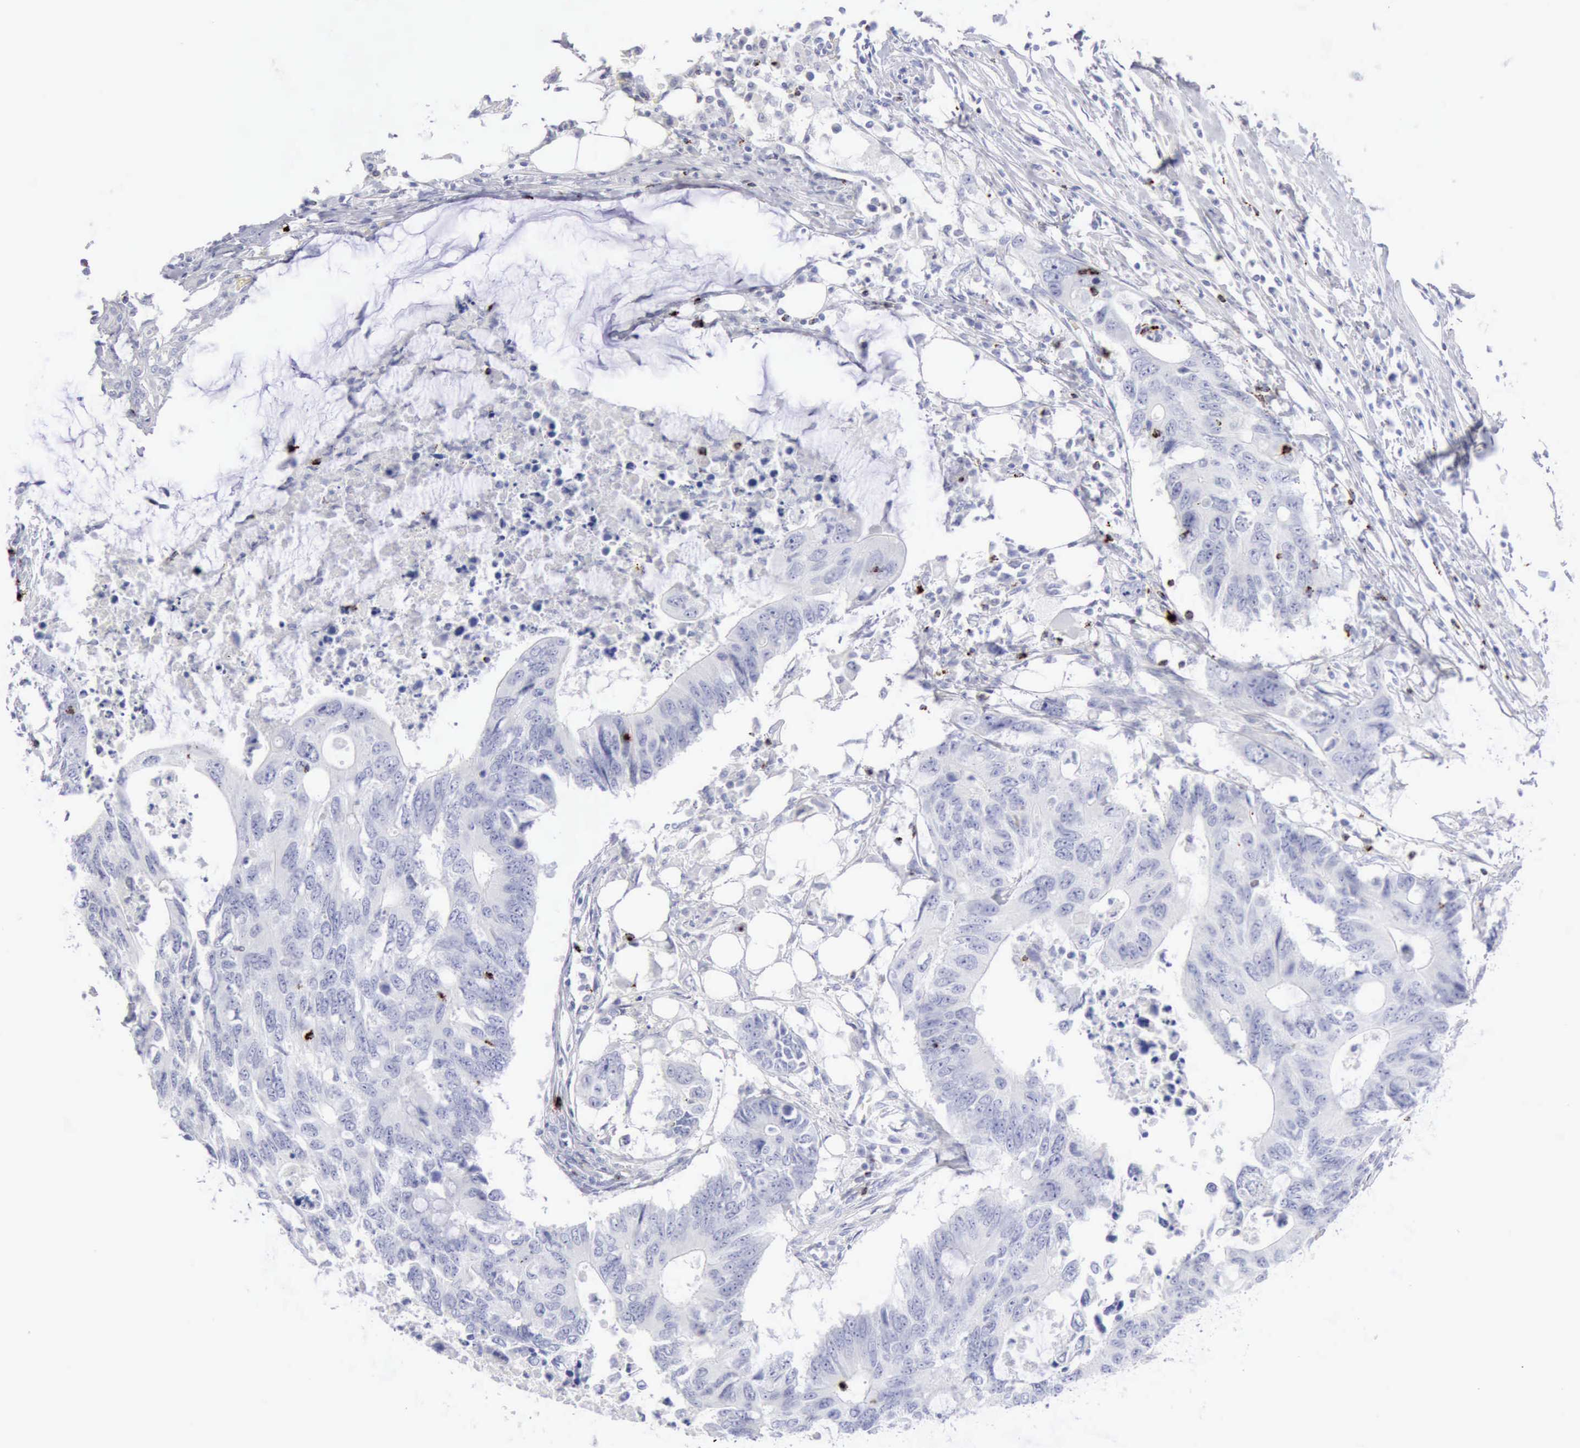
{"staining": {"intensity": "negative", "quantity": "none", "location": "none"}, "tissue": "colorectal cancer", "cell_type": "Tumor cells", "image_type": "cancer", "snomed": [{"axis": "morphology", "description": "Adenocarcinoma, NOS"}, {"axis": "topography", "description": "Colon"}], "caption": "Histopathology image shows no protein positivity in tumor cells of colorectal adenocarcinoma tissue.", "gene": "GZMB", "patient": {"sex": "male", "age": 71}}